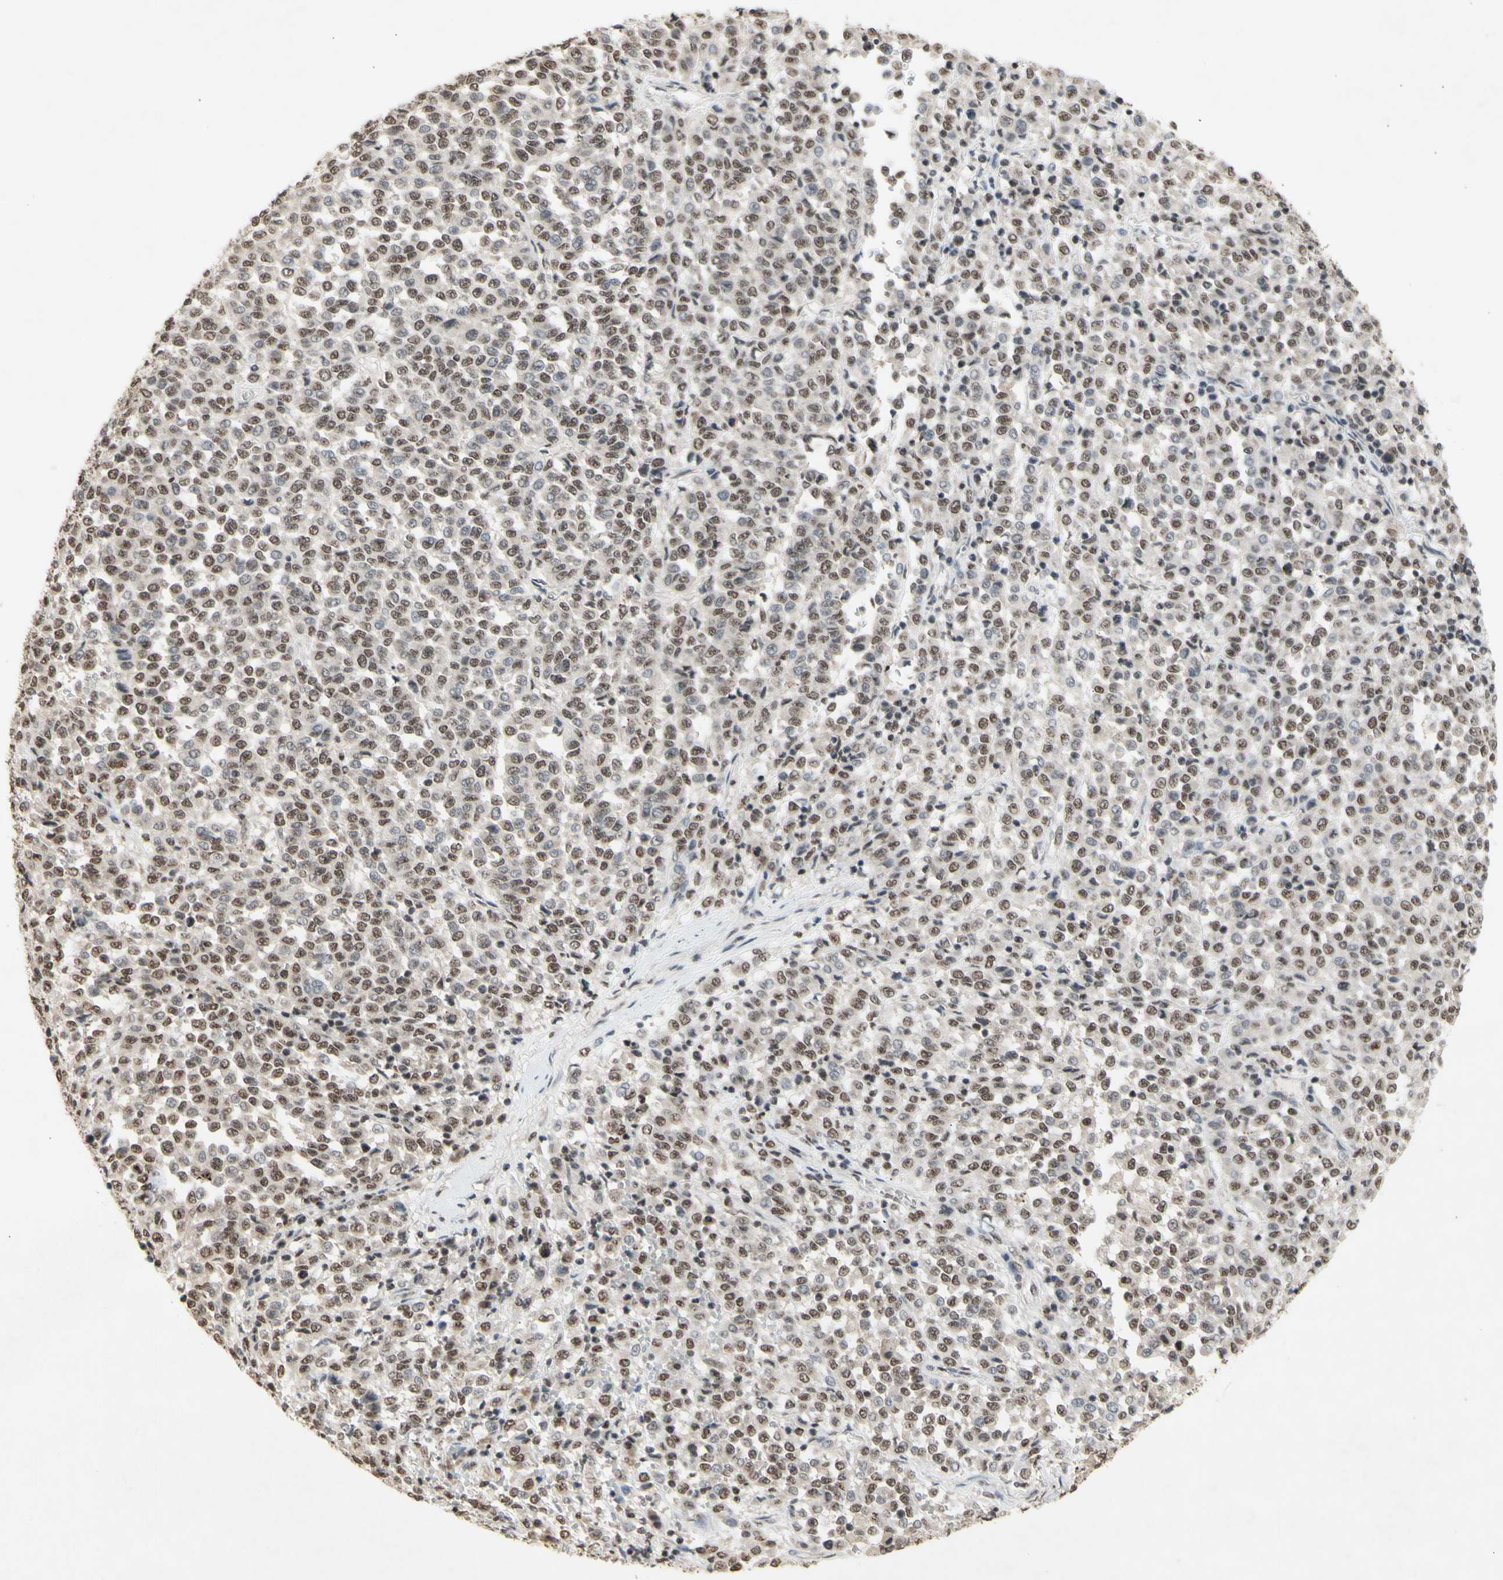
{"staining": {"intensity": "weak", "quantity": ">75%", "location": "nuclear"}, "tissue": "melanoma", "cell_type": "Tumor cells", "image_type": "cancer", "snomed": [{"axis": "morphology", "description": "Malignant melanoma, Metastatic site"}, {"axis": "topography", "description": "Pancreas"}], "caption": "Melanoma stained for a protein displays weak nuclear positivity in tumor cells.", "gene": "SFPQ", "patient": {"sex": "female", "age": 30}}